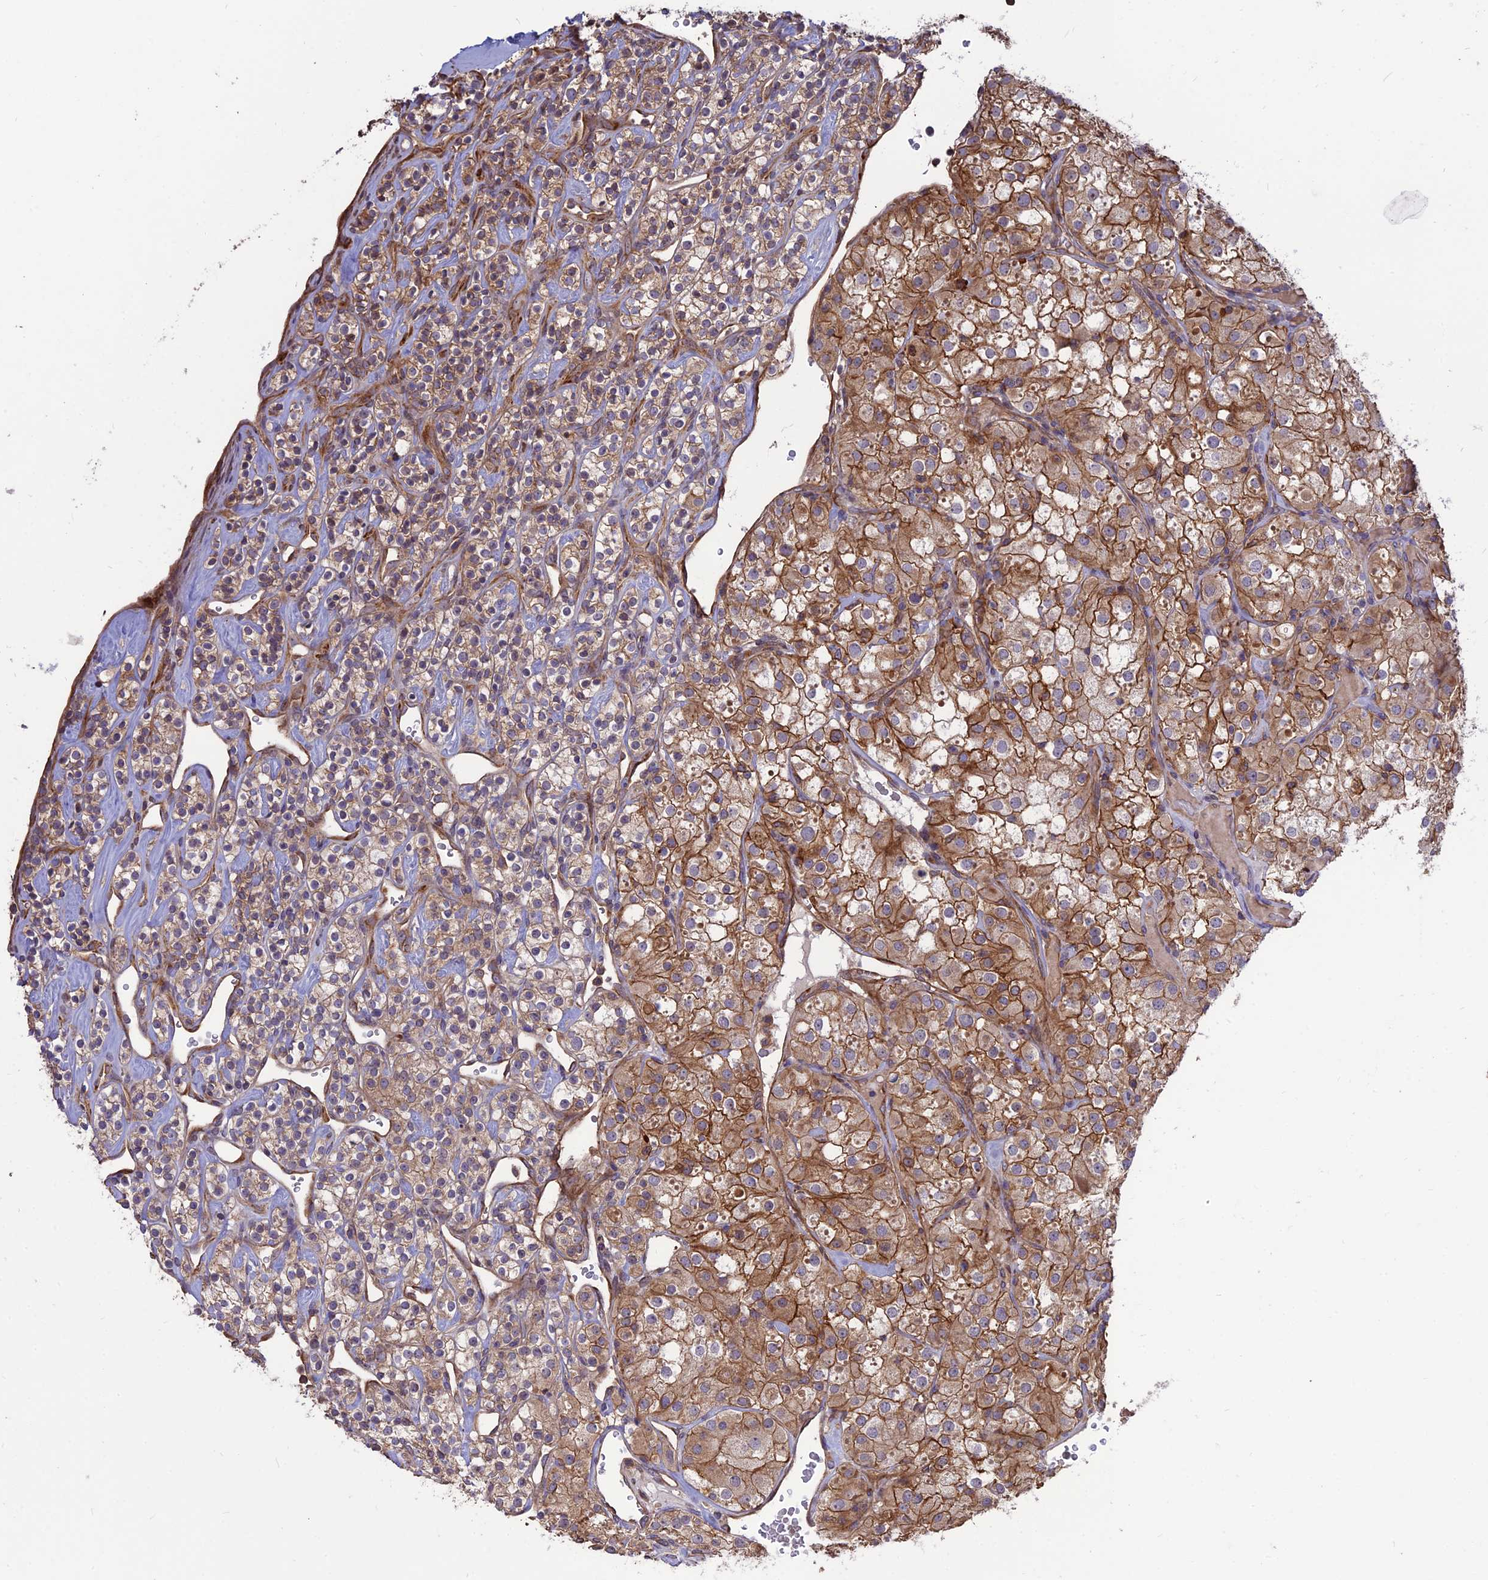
{"staining": {"intensity": "moderate", "quantity": ">75%", "location": "cytoplasmic/membranous"}, "tissue": "renal cancer", "cell_type": "Tumor cells", "image_type": "cancer", "snomed": [{"axis": "morphology", "description": "Adenocarcinoma, NOS"}, {"axis": "topography", "description": "Kidney"}], "caption": "This image exhibits immunohistochemistry staining of renal adenocarcinoma, with medium moderate cytoplasmic/membranous expression in about >75% of tumor cells.", "gene": "CRTAP", "patient": {"sex": "male", "age": 77}}